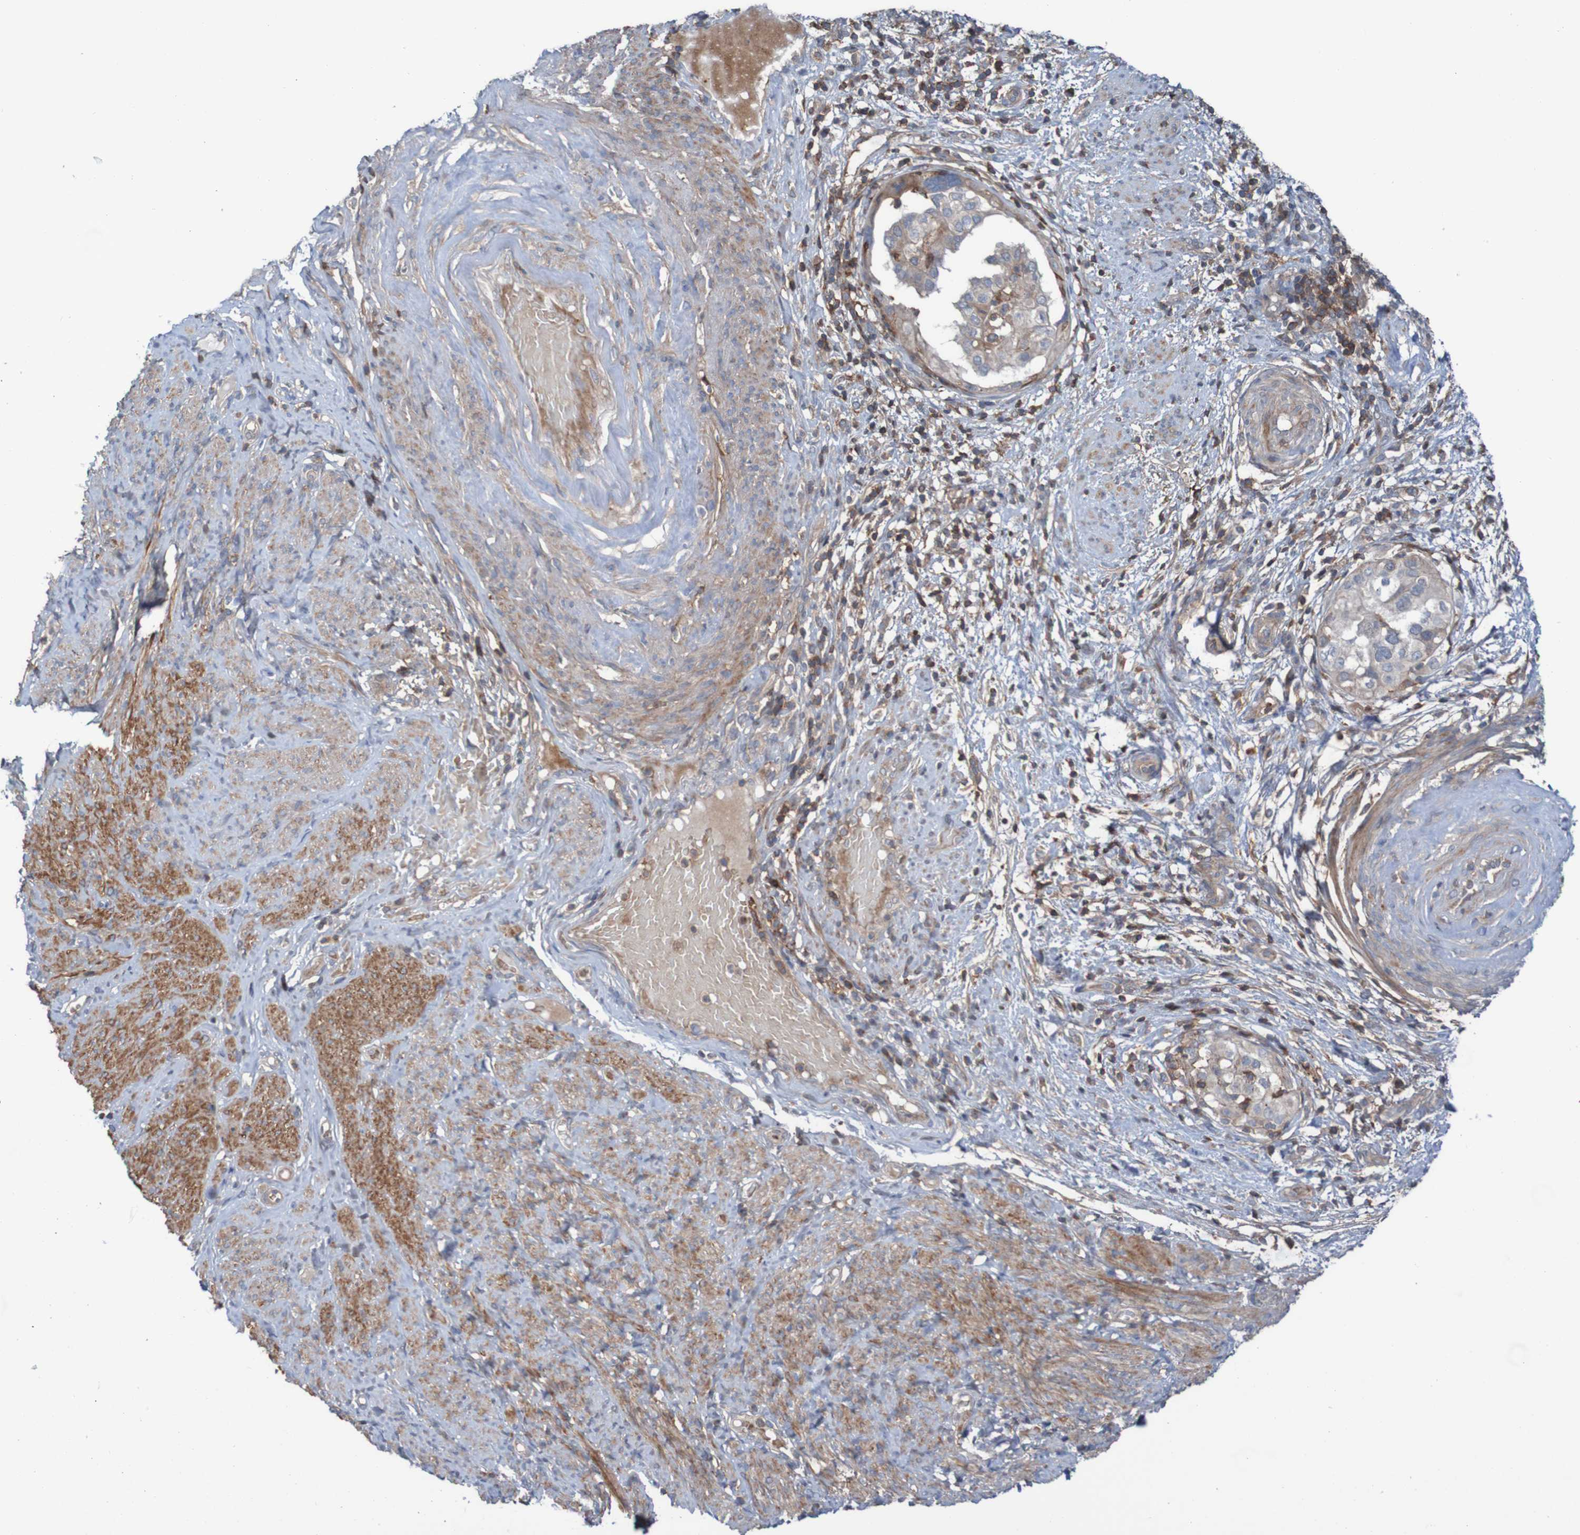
{"staining": {"intensity": "moderate", "quantity": ">75%", "location": "cytoplasmic/membranous"}, "tissue": "endometrial cancer", "cell_type": "Tumor cells", "image_type": "cancer", "snomed": [{"axis": "morphology", "description": "Adenocarcinoma, NOS"}, {"axis": "topography", "description": "Endometrium"}], "caption": "Immunohistochemistry (IHC) (DAB (3,3'-diaminobenzidine)) staining of endometrial cancer (adenocarcinoma) exhibits moderate cytoplasmic/membranous protein expression in approximately >75% of tumor cells.", "gene": "PDGFB", "patient": {"sex": "female", "age": 85}}